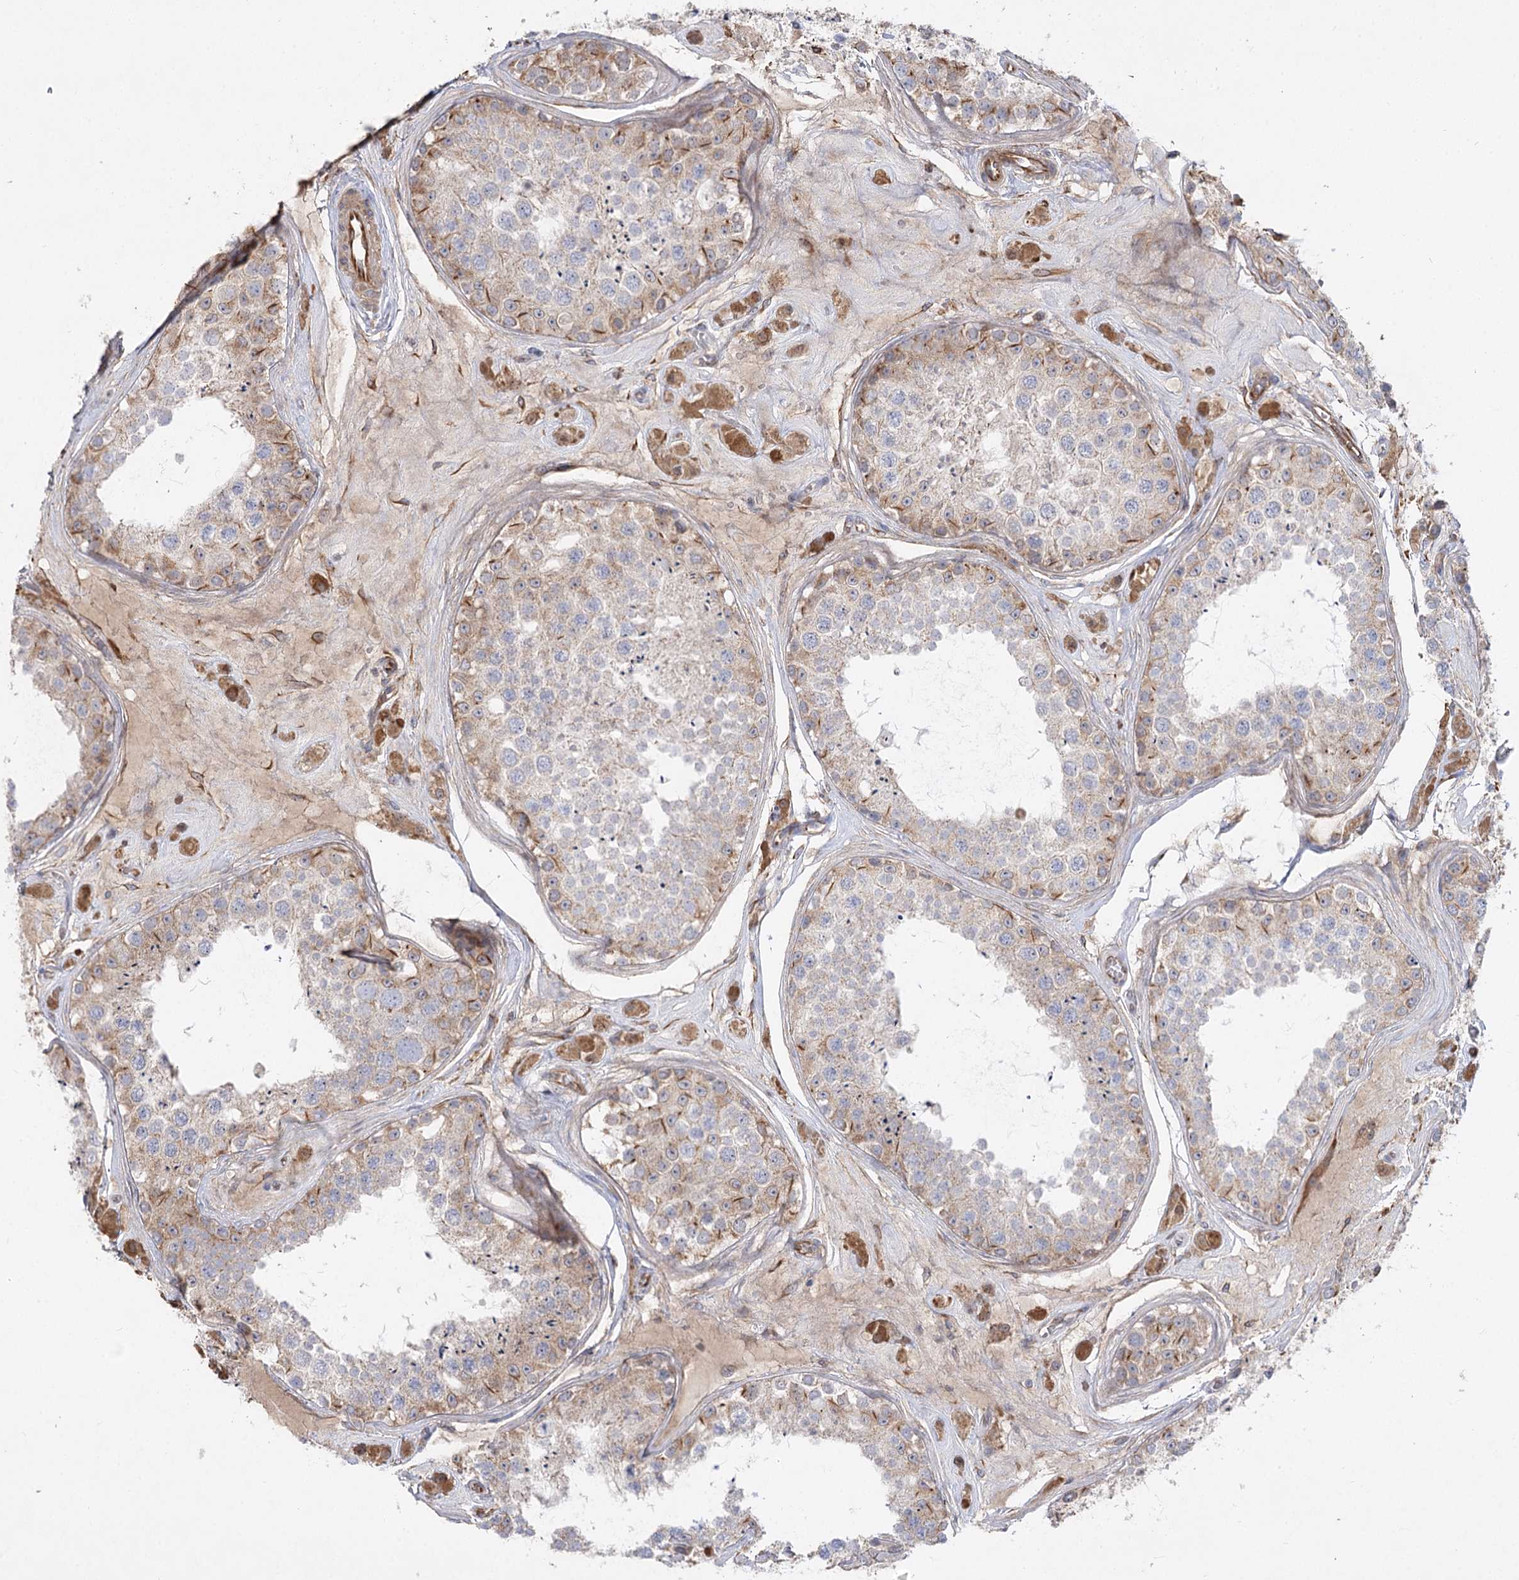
{"staining": {"intensity": "moderate", "quantity": "<25%", "location": "cytoplasmic/membranous"}, "tissue": "testis", "cell_type": "Cells in seminiferous ducts", "image_type": "normal", "snomed": [{"axis": "morphology", "description": "Normal tissue, NOS"}, {"axis": "topography", "description": "Testis"}], "caption": "Immunohistochemical staining of unremarkable human testis reveals low levels of moderate cytoplasmic/membranous staining in about <25% of cells in seminiferous ducts. The staining was performed using DAB (3,3'-diaminobenzidine) to visualize the protein expression in brown, while the nuclei were stained in blue with hematoxylin (Magnification: 20x).", "gene": "KIAA0825", "patient": {"sex": "male", "age": 25}}